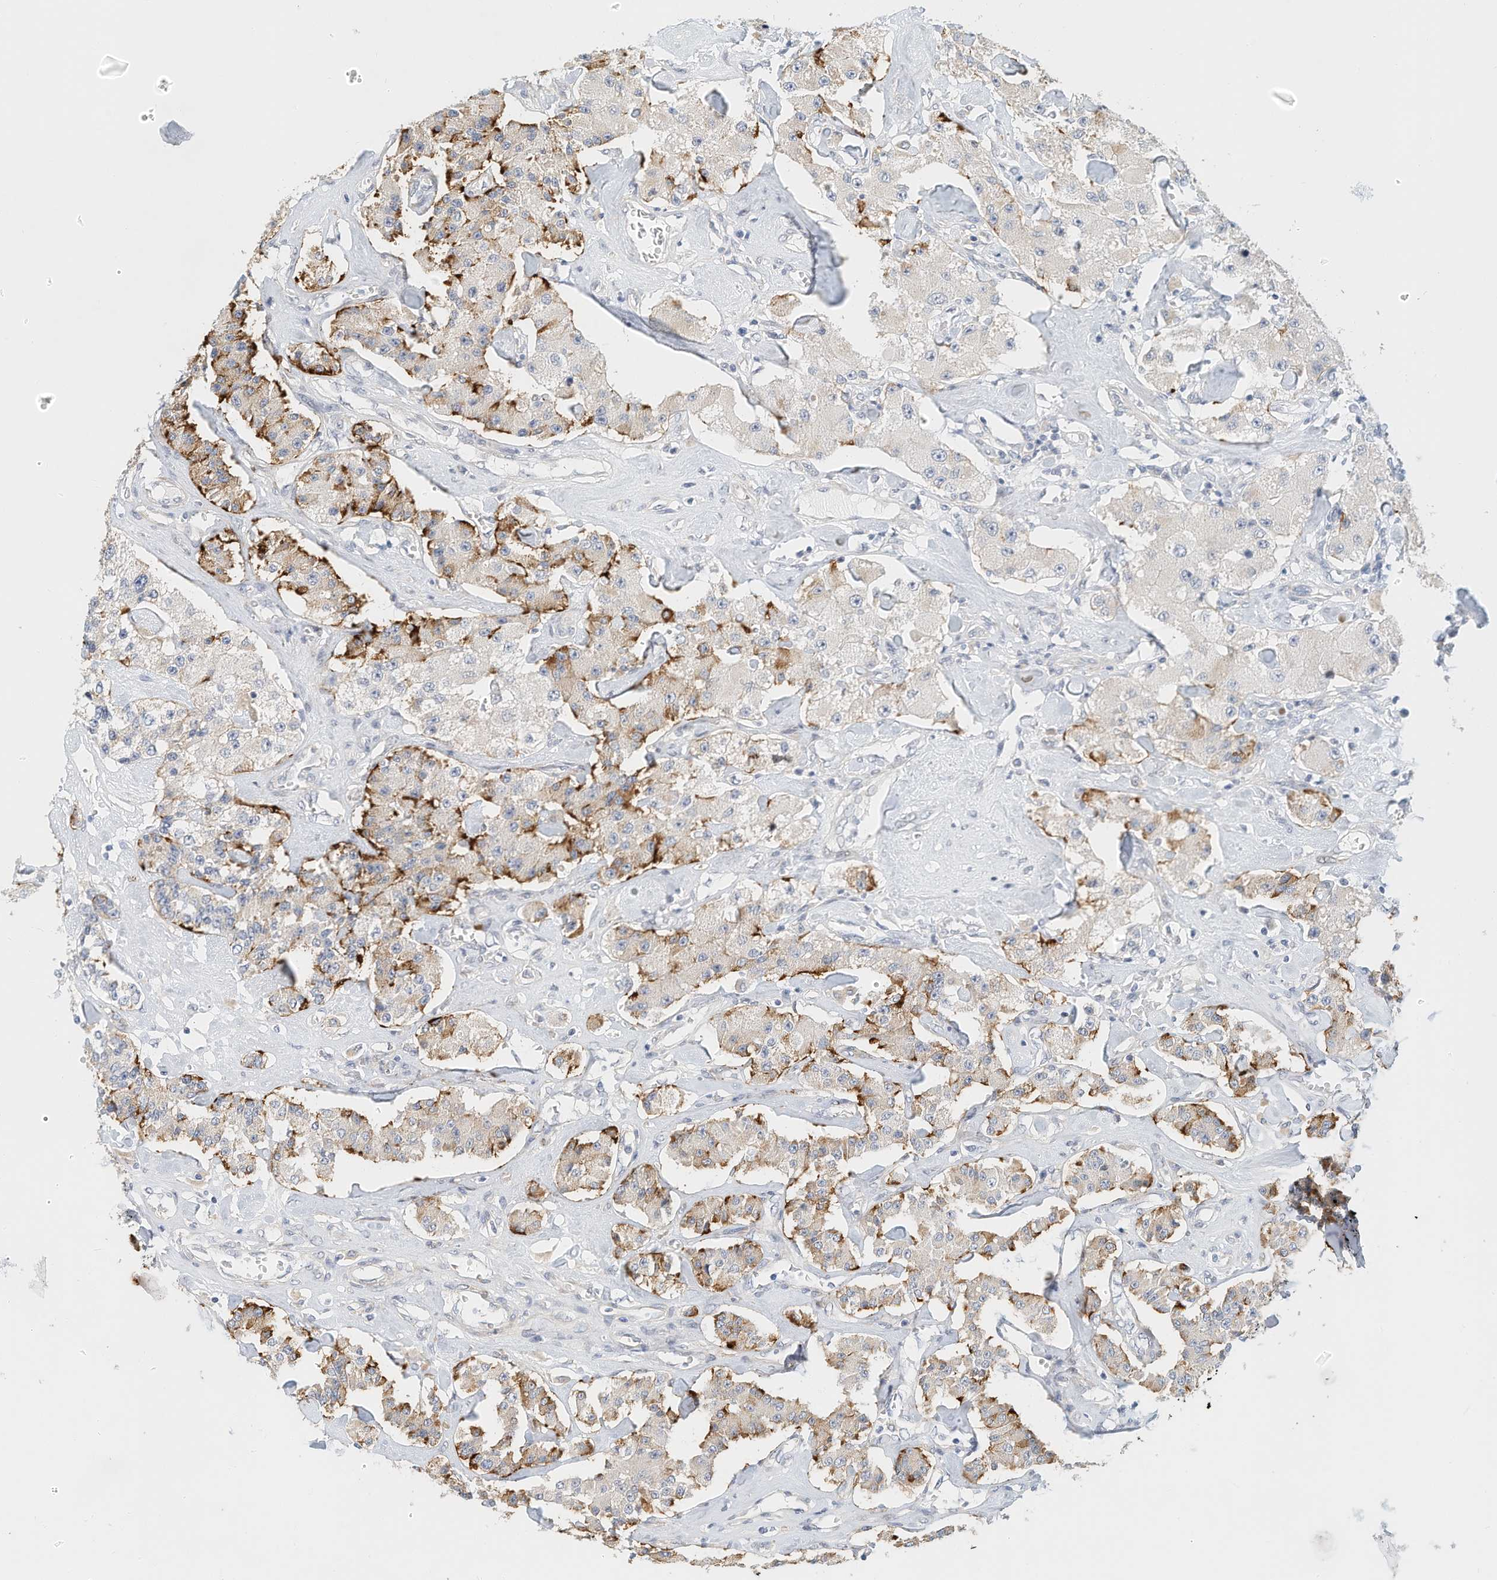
{"staining": {"intensity": "moderate", "quantity": "<25%", "location": "cytoplasmic/membranous"}, "tissue": "carcinoid", "cell_type": "Tumor cells", "image_type": "cancer", "snomed": [{"axis": "morphology", "description": "Carcinoid, malignant, NOS"}, {"axis": "topography", "description": "Pancreas"}], "caption": "High-magnification brightfield microscopy of carcinoid stained with DAB (brown) and counterstained with hematoxylin (blue). tumor cells exhibit moderate cytoplasmic/membranous expression is appreciated in about<25% of cells.", "gene": "ARHGAP28", "patient": {"sex": "male", "age": 41}}